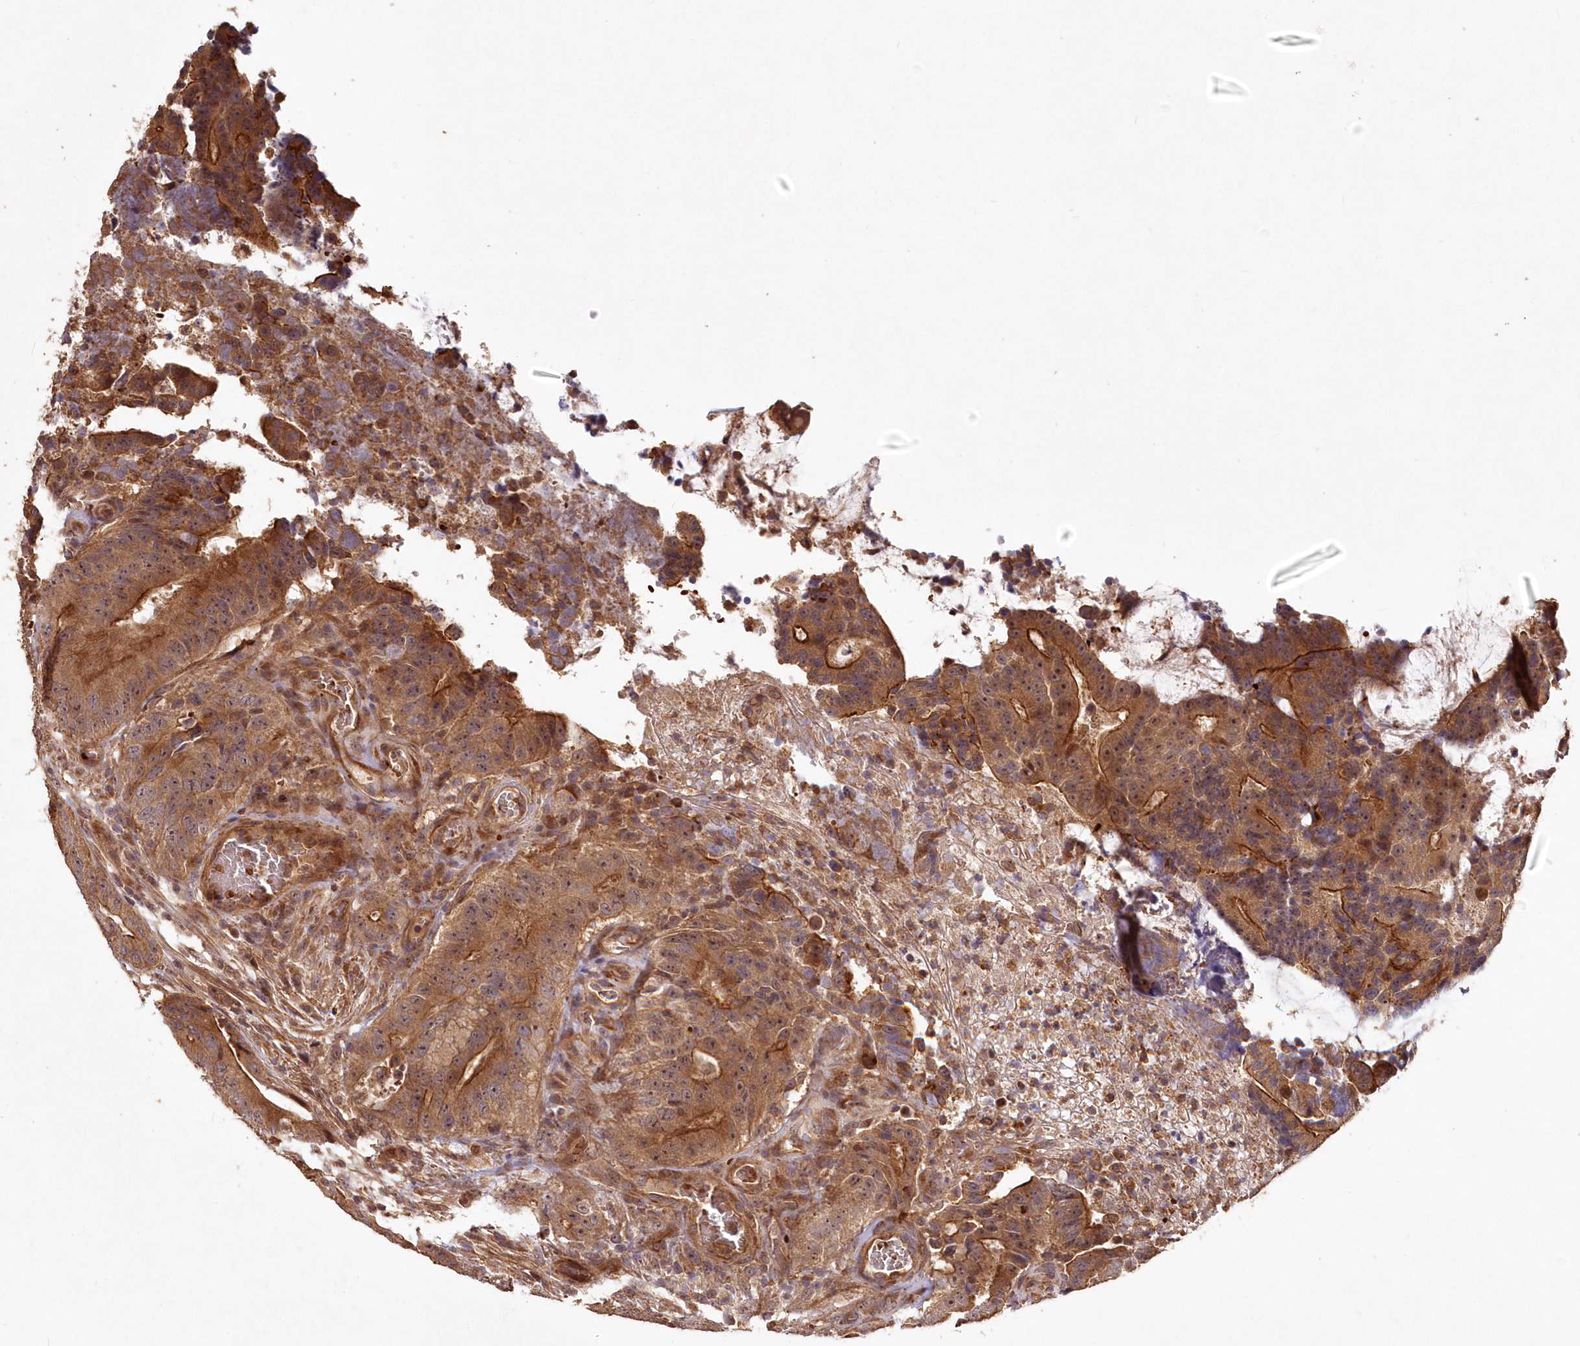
{"staining": {"intensity": "strong", "quantity": ">75%", "location": "cytoplasmic/membranous,nuclear"}, "tissue": "colorectal cancer", "cell_type": "Tumor cells", "image_type": "cancer", "snomed": [{"axis": "morphology", "description": "Adenocarcinoma, NOS"}, {"axis": "topography", "description": "Colon"}], "caption": "IHC (DAB (3,3'-diaminobenzidine)) staining of human colorectal adenocarcinoma displays strong cytoplasmic/membranous and nuclear protein positivity in about >75% of tumor cells.", "gene": "HYCC2", "patient": {"sex": "male", "age": 83}}